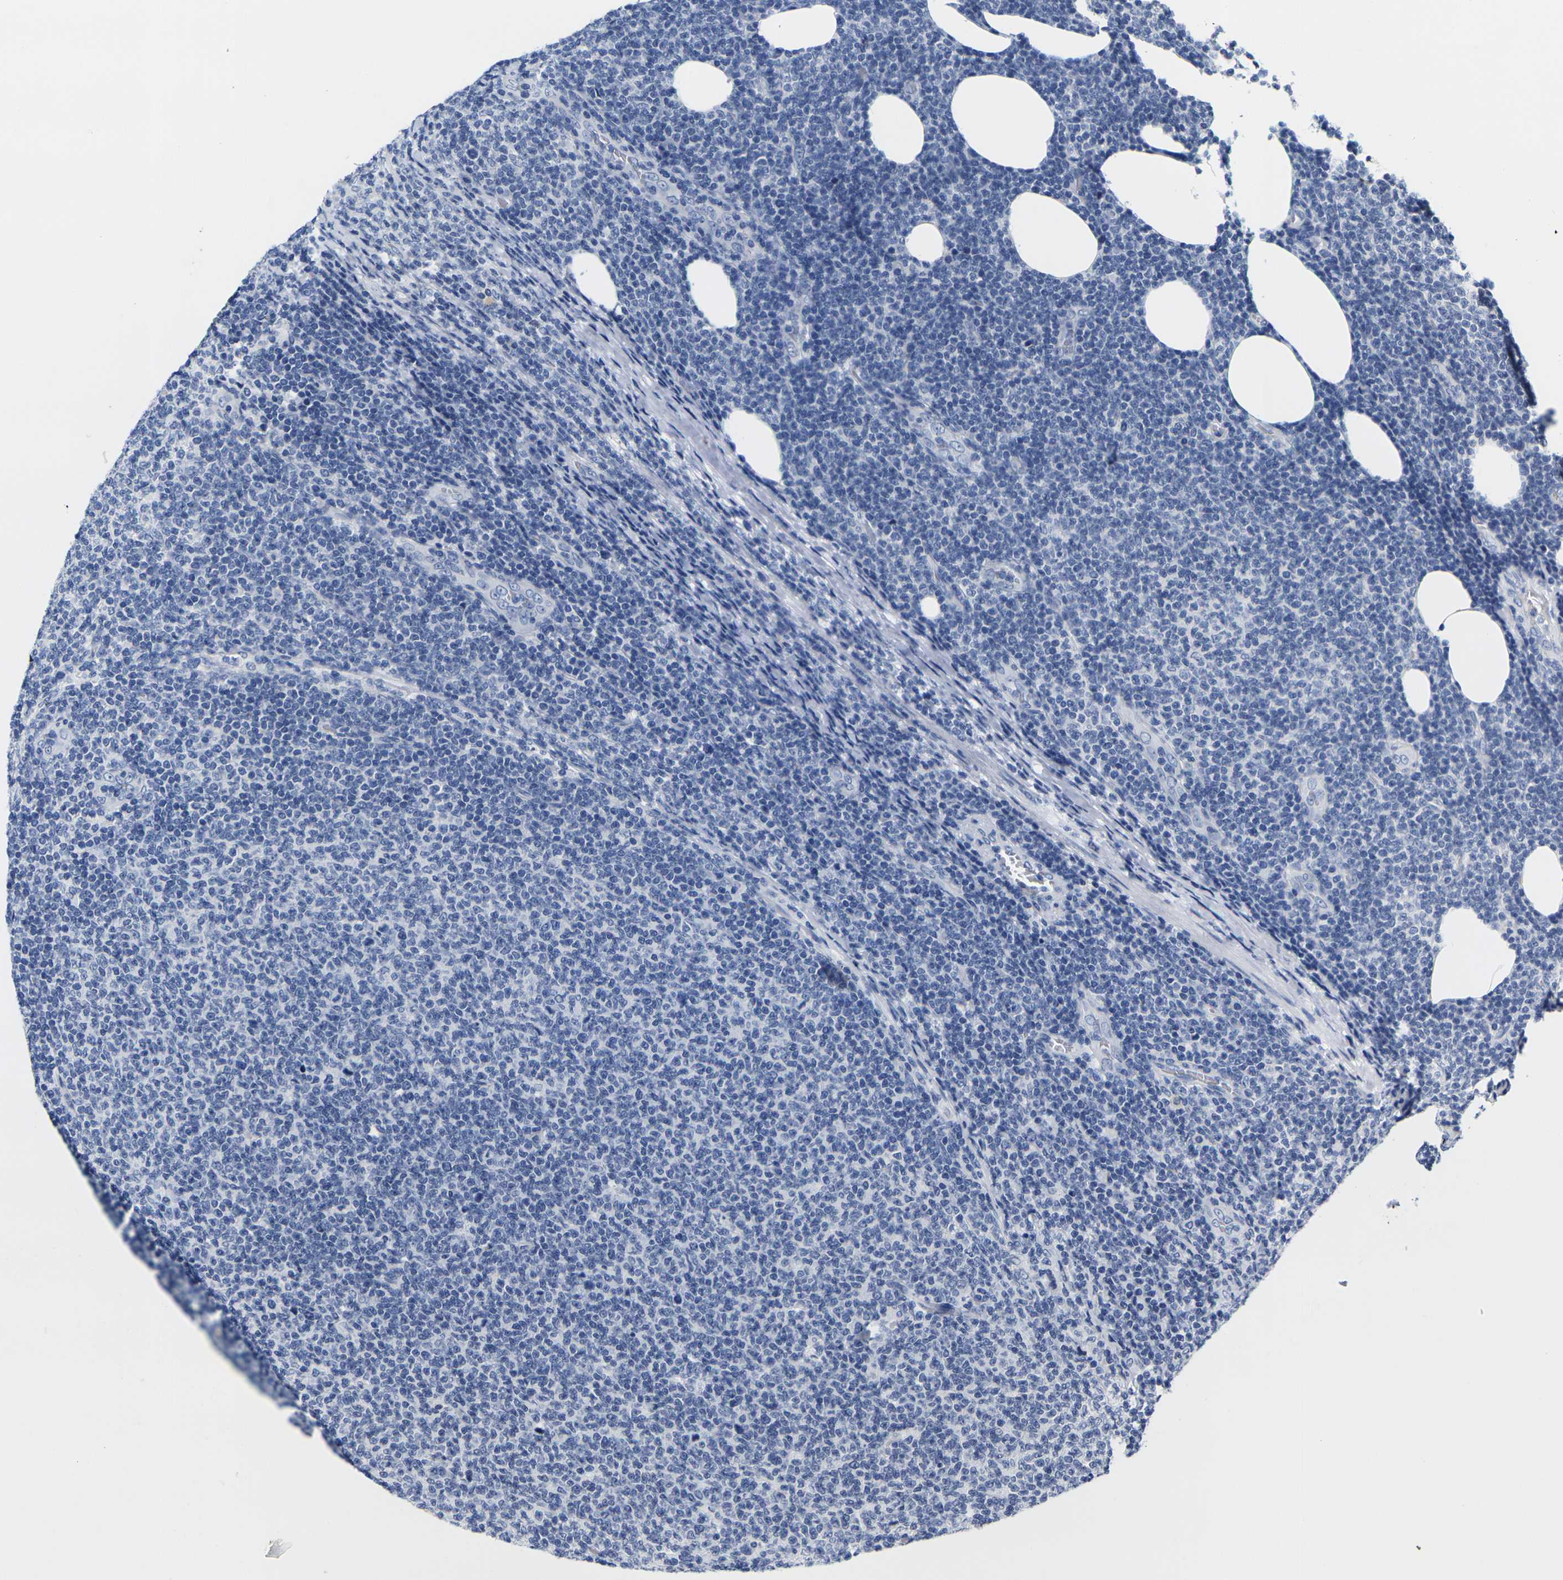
{"staining": {"intensity": "negative", "quantity": "none", "location": "none"}, "tissue": "lymphoma", "cell_type": "Tumor cells", "image_type": "cancer", "snomed": [{"axis": "morphology", "description": "Malignant lymphoma, non-Hodgkin's type, Low grade"}, {"axis": "topography", "description": "Lymph node"}], "caption": "There is no significant expression in tumor cells of lymphoma.", "gene": "NOCT", "patient": {"sex": "male", "age": 66}}